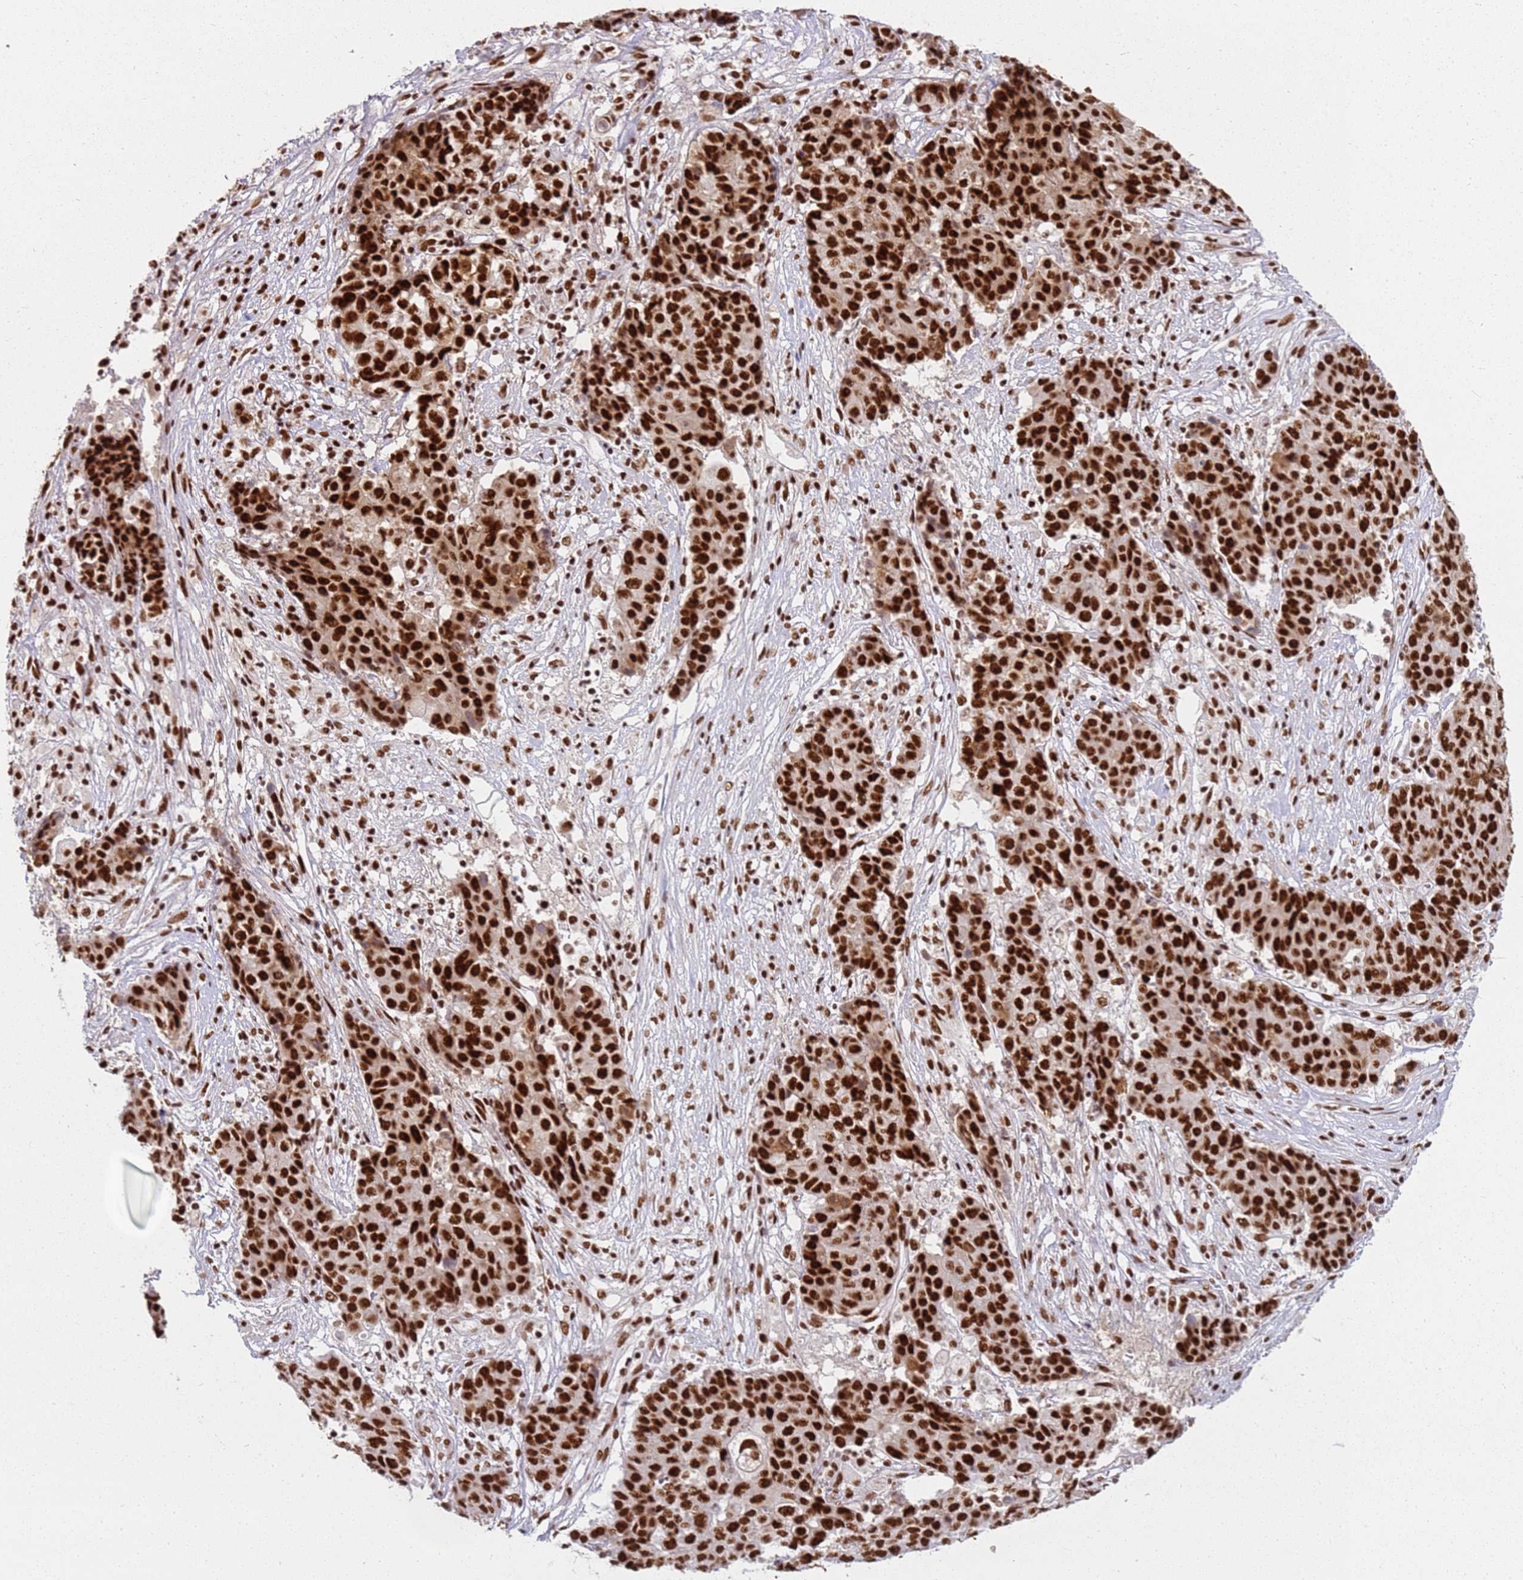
{"staining": {"intensity": "strong", "quantity": ">75%", "location": "nuclear"}, "tissue": "ovarian cancer", "cell_type": "Tumor cells", "image_type": "cancer", "snomed": [{"axis": "morphology", "description": "Carcinoma, endometroid"}, {"axis": "topography", "description": "Ovary"}], "caption": "Ovarian cancer (endometroid carcinoma) tissue shows strong nuclear expression in approximately >75% of tumor cells", "gene": "TENT4A", "patient": {"sex": "female", "age": 42}}